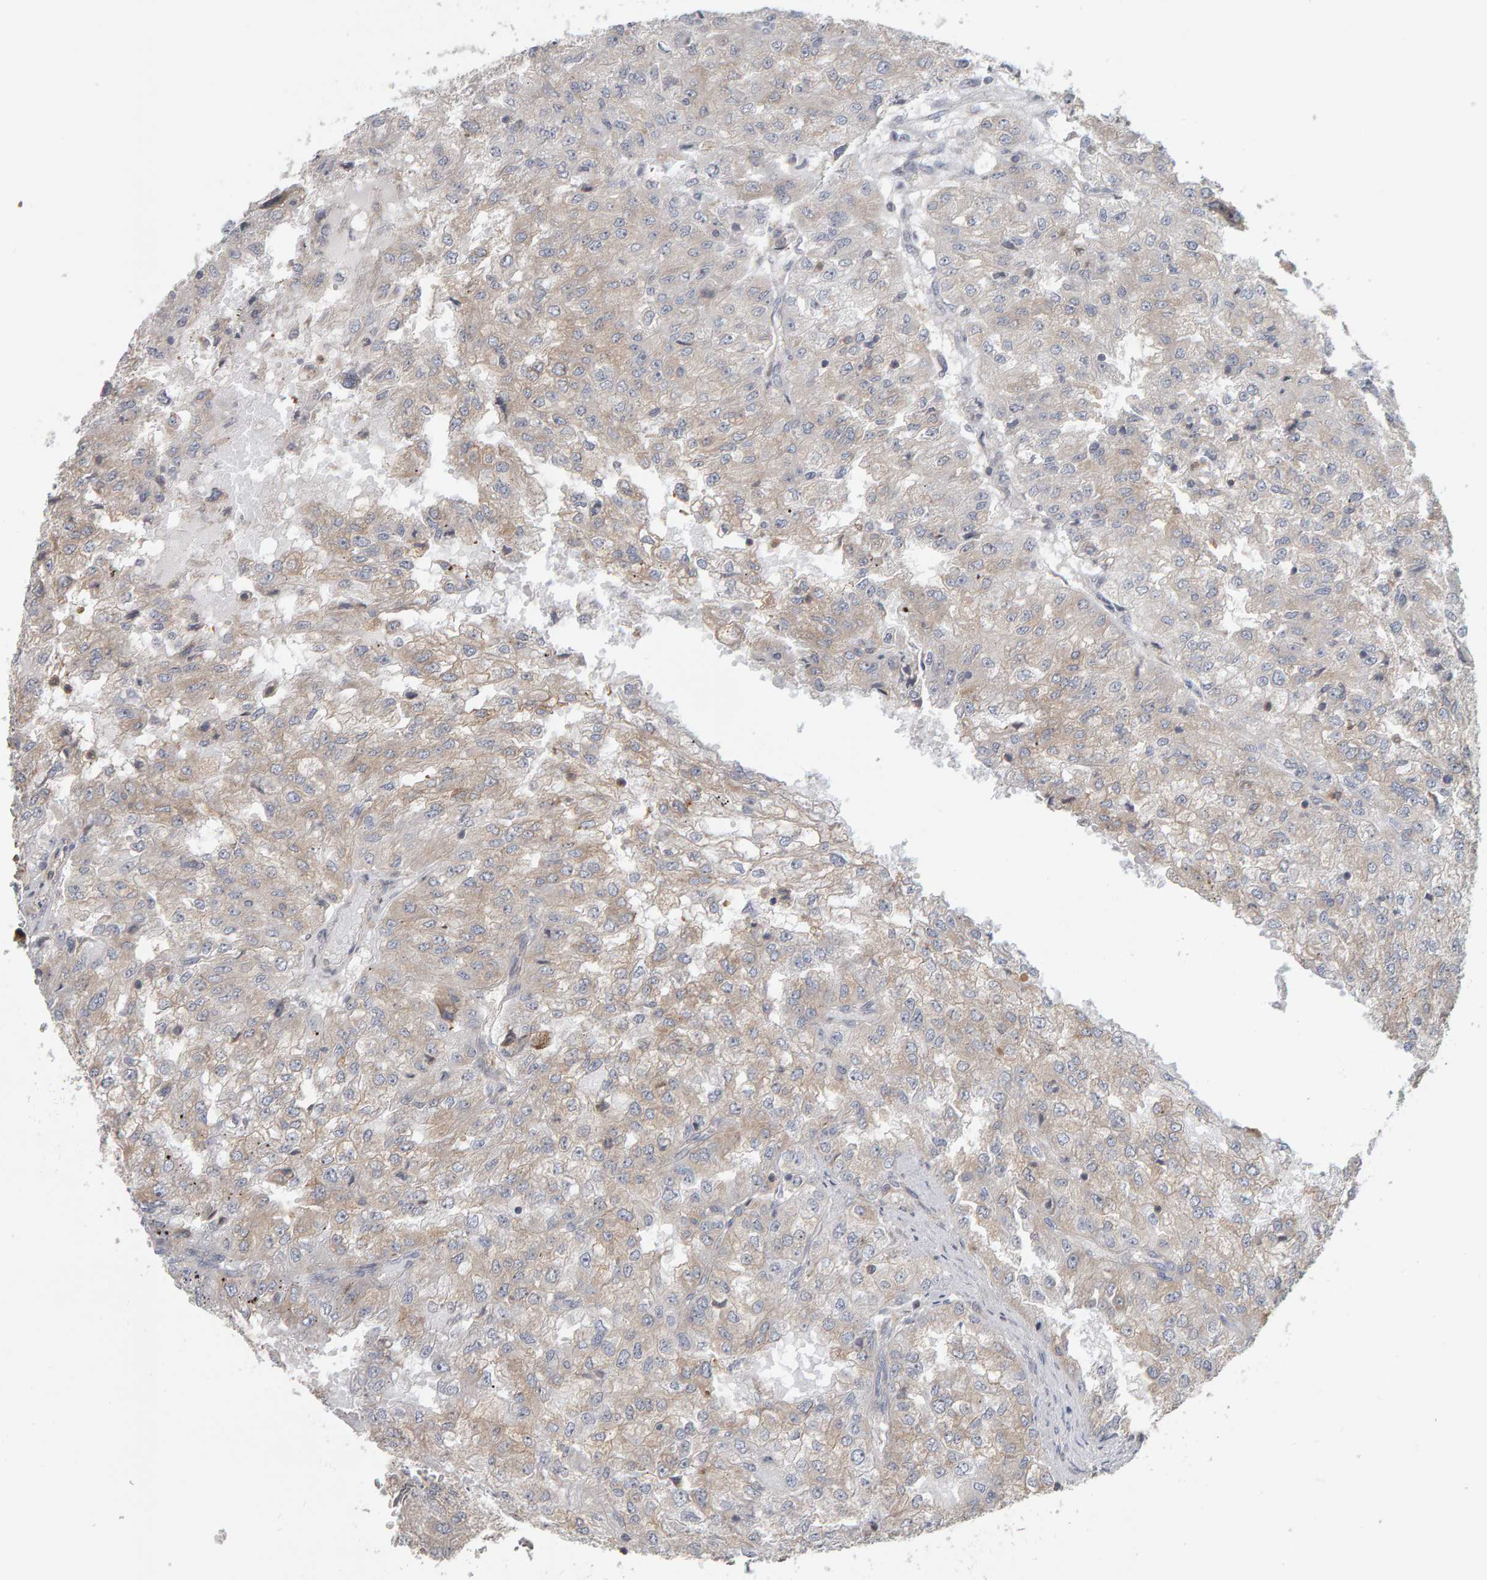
{"staining": {"intensity": "weak", "quantity": "25%-75%", "location": "cytoplasmic/membranous"}, "tissue": "renal cancer", "cell_type": "Tumor cells", "image_type": "cancer", "snomed": [{"axis": "morphology", "description": "Adenocarcinoma, NOS"}, {"axis": "topography", "description": "Kidney"}], "caption": "Immunohistochemistry (IHC) (DAB) staining of renal cancer demonstrates weak cytoplasmic/membranous protein staining in about 25%-75% of tumor cells.", "gene": "C9orf72", "patient": {"sex": "female", "age": 54}}